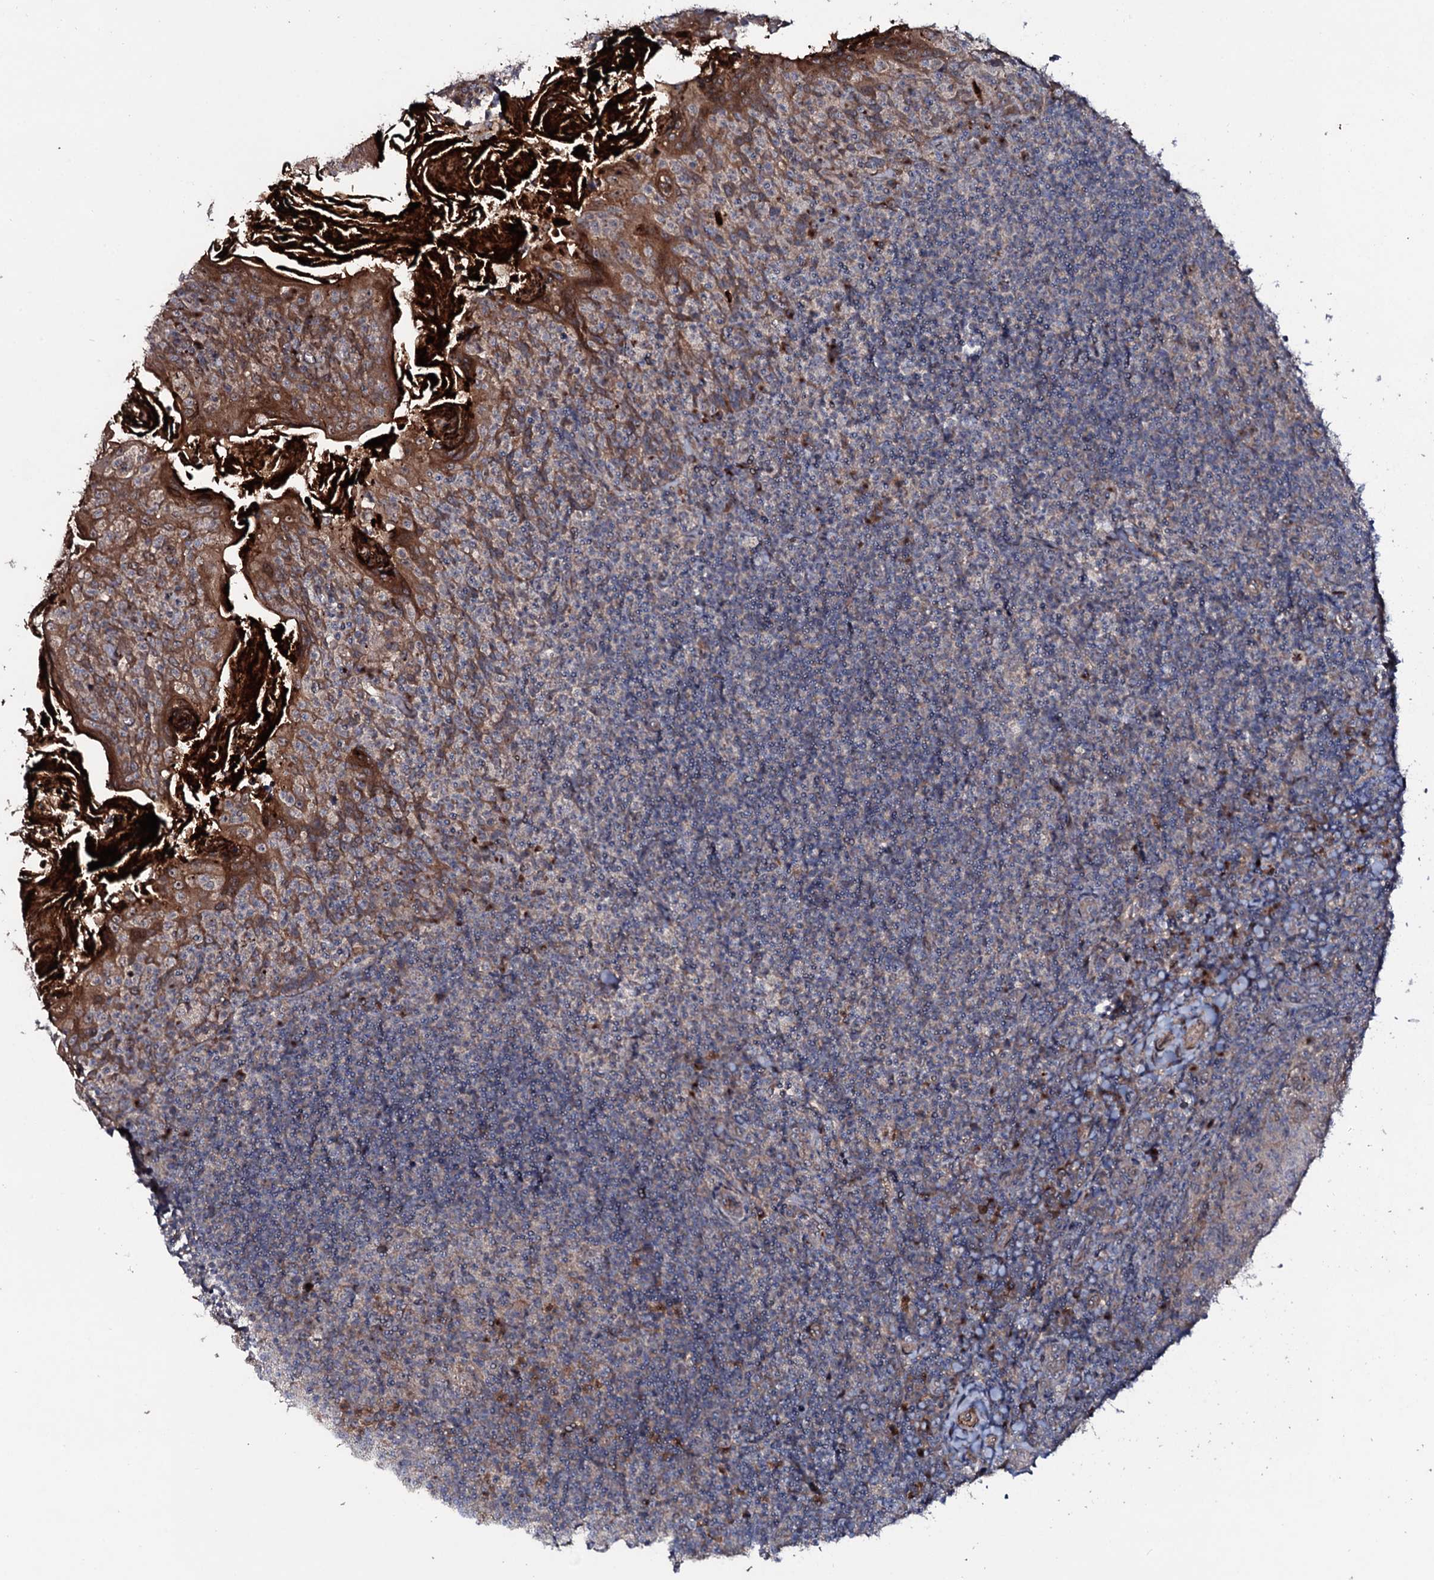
{"staining": {"intensity": "moderate", "quantity": "<25%", "location": "cytoplasmic/membranous"}, "tissue": "tonsil", "cell_type": "Germinal center cells", "image_type": "normal", "snomed": [{"axis": "morphology", "description": "Normal tissue, NOS"}, {"axis": "topography", "description": "Tonsil"}], "caption": "Germinal center cells show moderate cytoplasmic/membranous staining in approximately <25% of cells in unremarkable tonsil.", "gene": "COG6", "patient": {"sex": "female", "age": 10}}